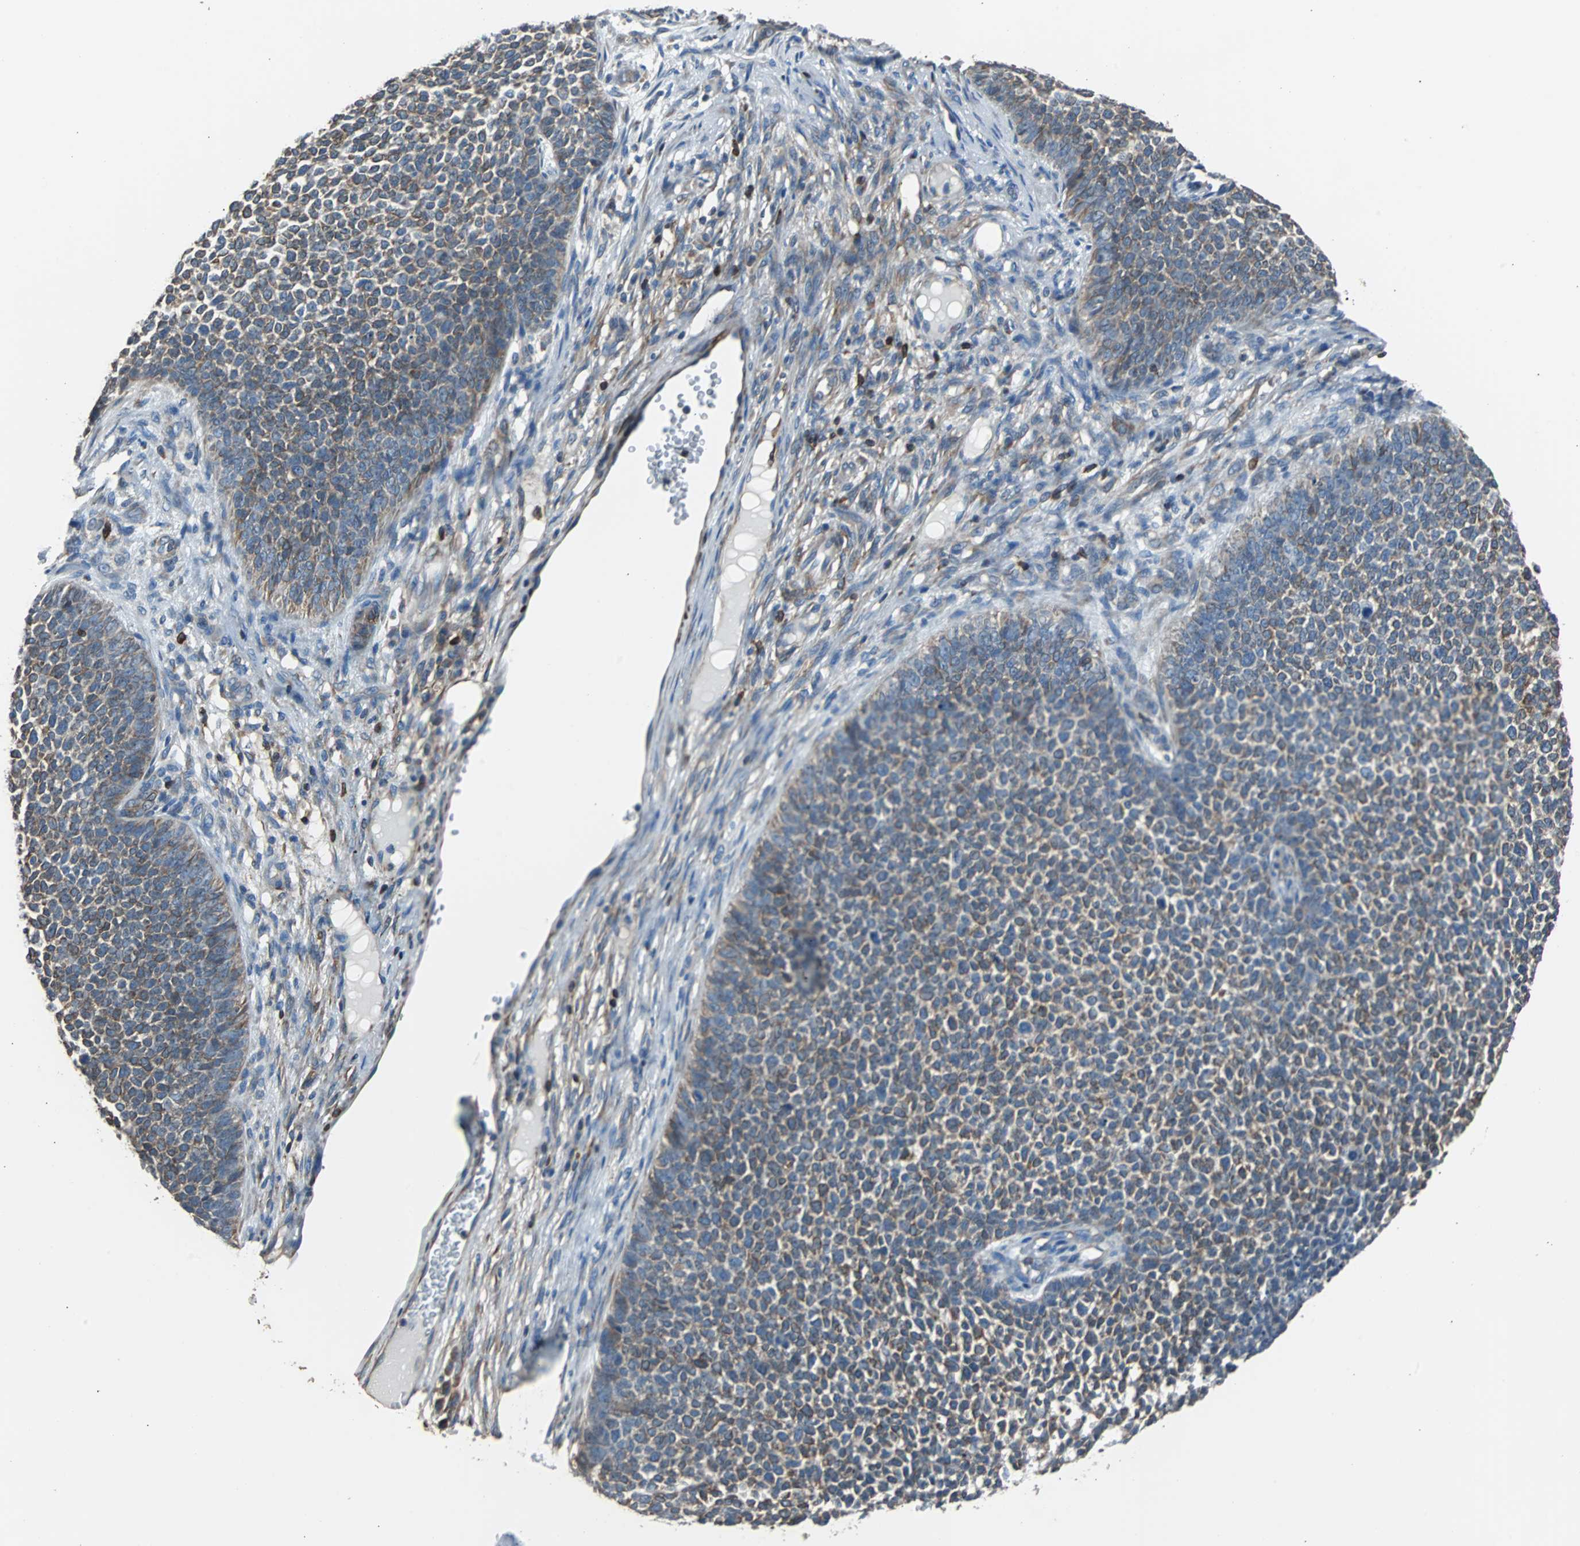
{"staining": {"intensity": "moderate", "quantity": ">75%", "location": "cytoplasmic/membranous"}, "tissue": "skin cancer", "cell_type": "Tumor cells", "image_type": "cancer", "snomed": [{"axis": "morphology", "description": "Basal cell carcinoma"}, {"axis": "topography", "description": "Skin"}], "caption": "An image of human skin cancer (basal cell carcinoma) stained for a protein reveals moderate cytoplasmic/membranous brown staining in tumor cells.", "gene": "PBXIP1", "patient": {"sex": "female", "age": 84}}